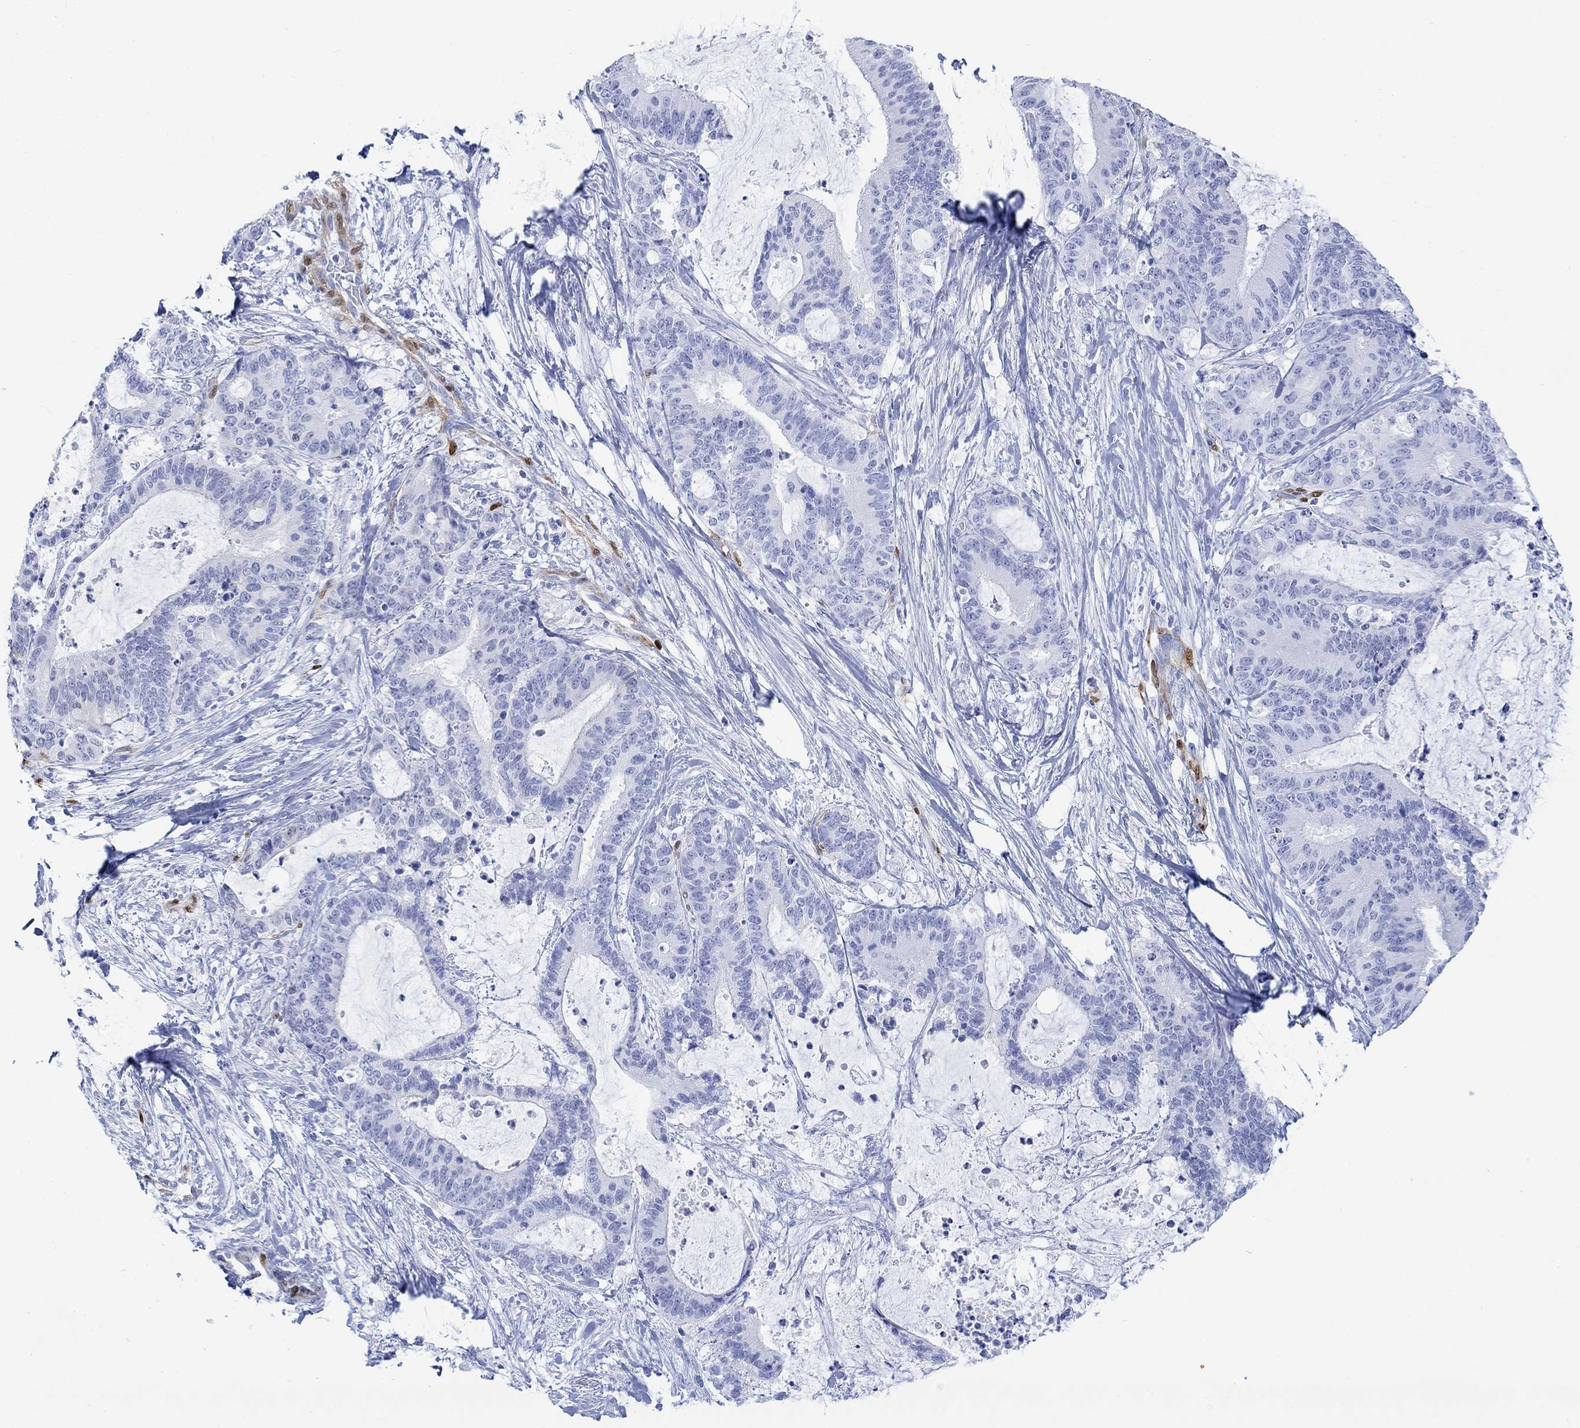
{"staining": {"intensity": "negative", "quantity": "none", "location": "none"}, "tissue": "liver cancer", "cell_type": "Tumor cells", "image_type": "cancer", "snomed": [{"axis": "morphology", "description": "Cholangiocarcinoma"}, {"axis": "topography", "description": "Liver"}], "caption": "This is an IHC micrograph of human liver cancer (cholangiocarcinoma). There is no positivity in tumor cells.", "gene": "TPPP3", "patient": {"sex": "female", "age": 73}}